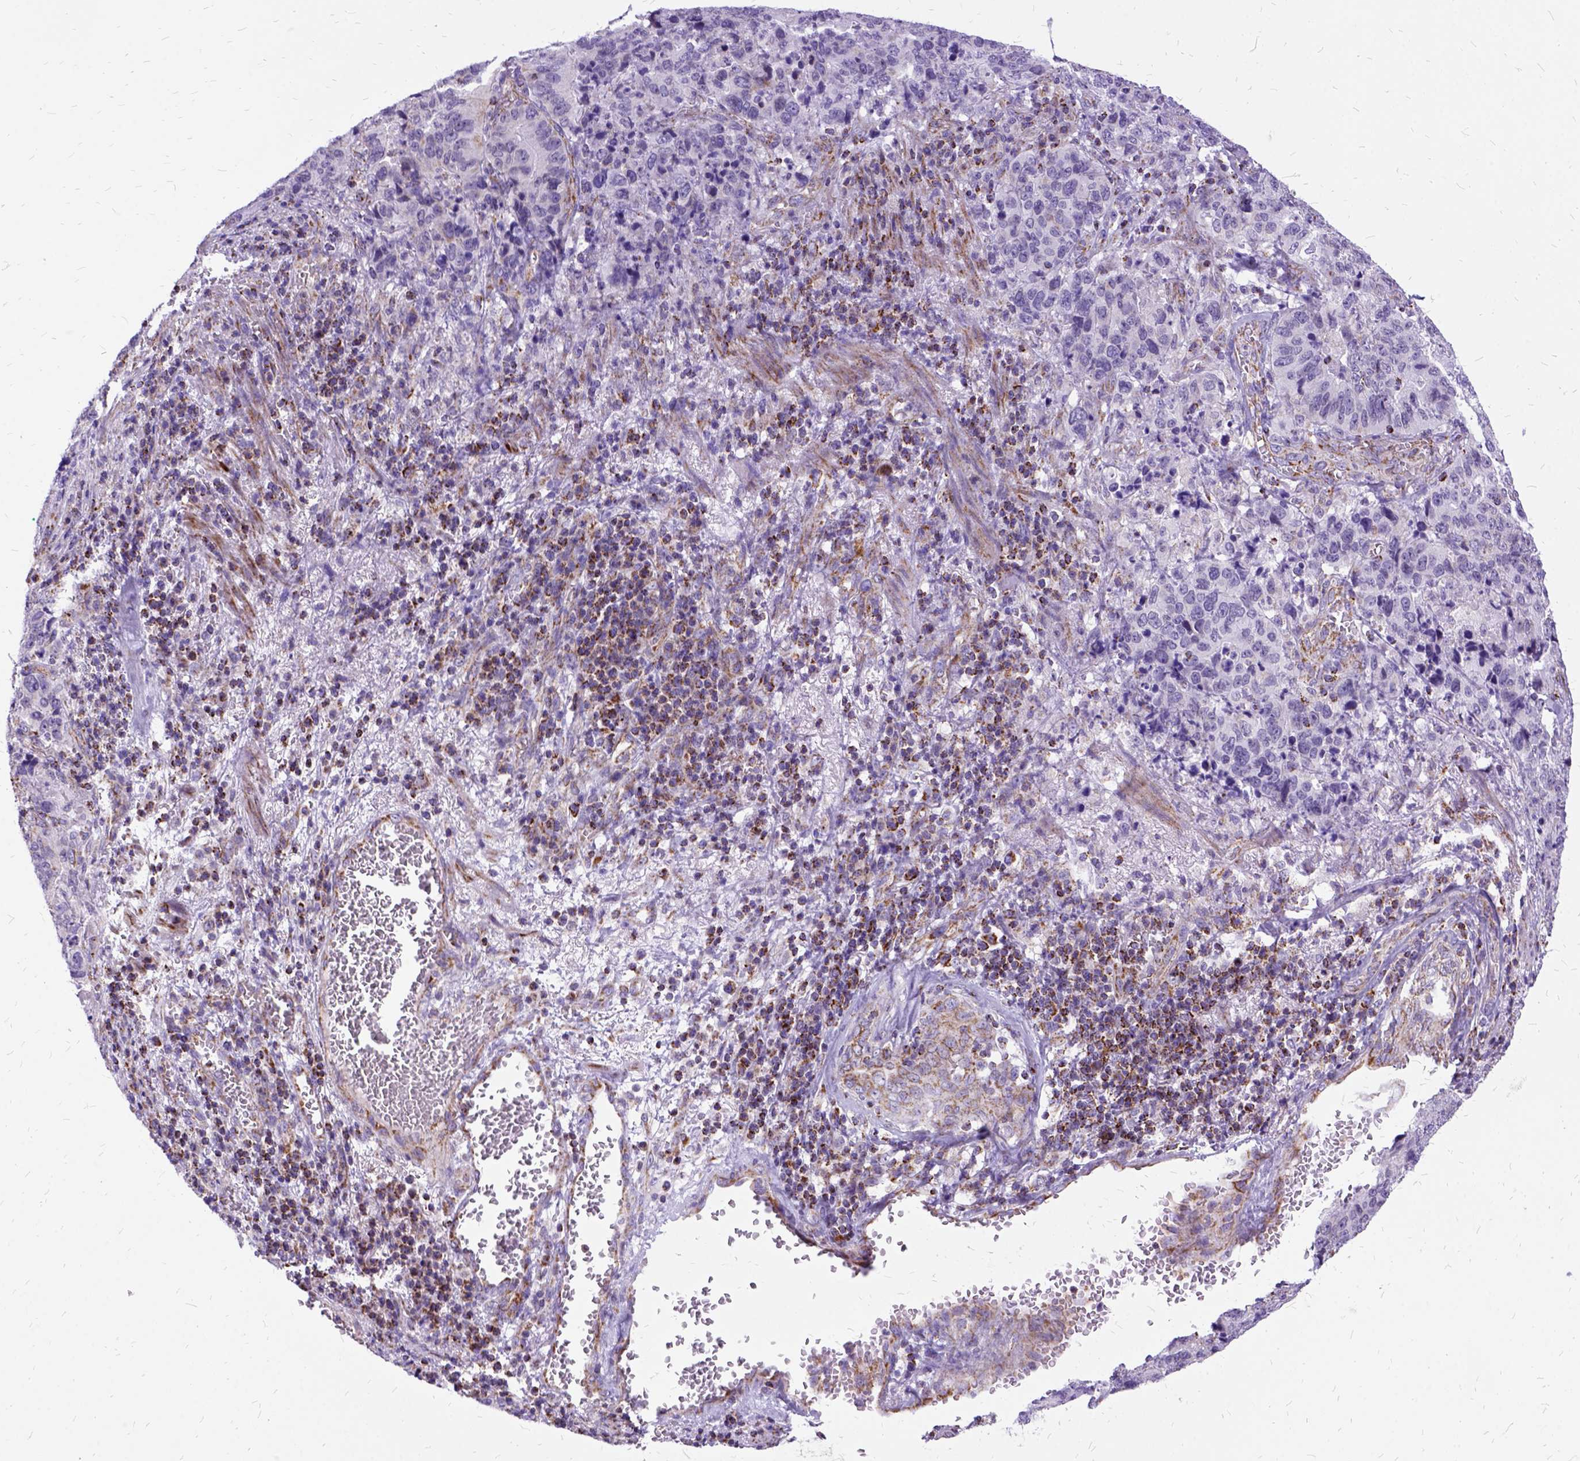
{"staining": {"intensity": "negative", "quantity": "none", "location": "none"}, "tissue": "stomach cancer", "cell_type": "Tumor cells", "image_type": "cancer", "snomed": [{"axis": "morphology", "description": "Adenocarcinoma, NOS"}, {"axis": "topography", "description": "Stomach, upper"}], "caption": "Immunohistochemistry histopathology image of human stomach cancer (adenocarcinoma) stained for a protein (brown), which exhibits no positivity in tumor cells.", "gene": "OXCT1", "patient": {"sex": "female", "age": 67}}